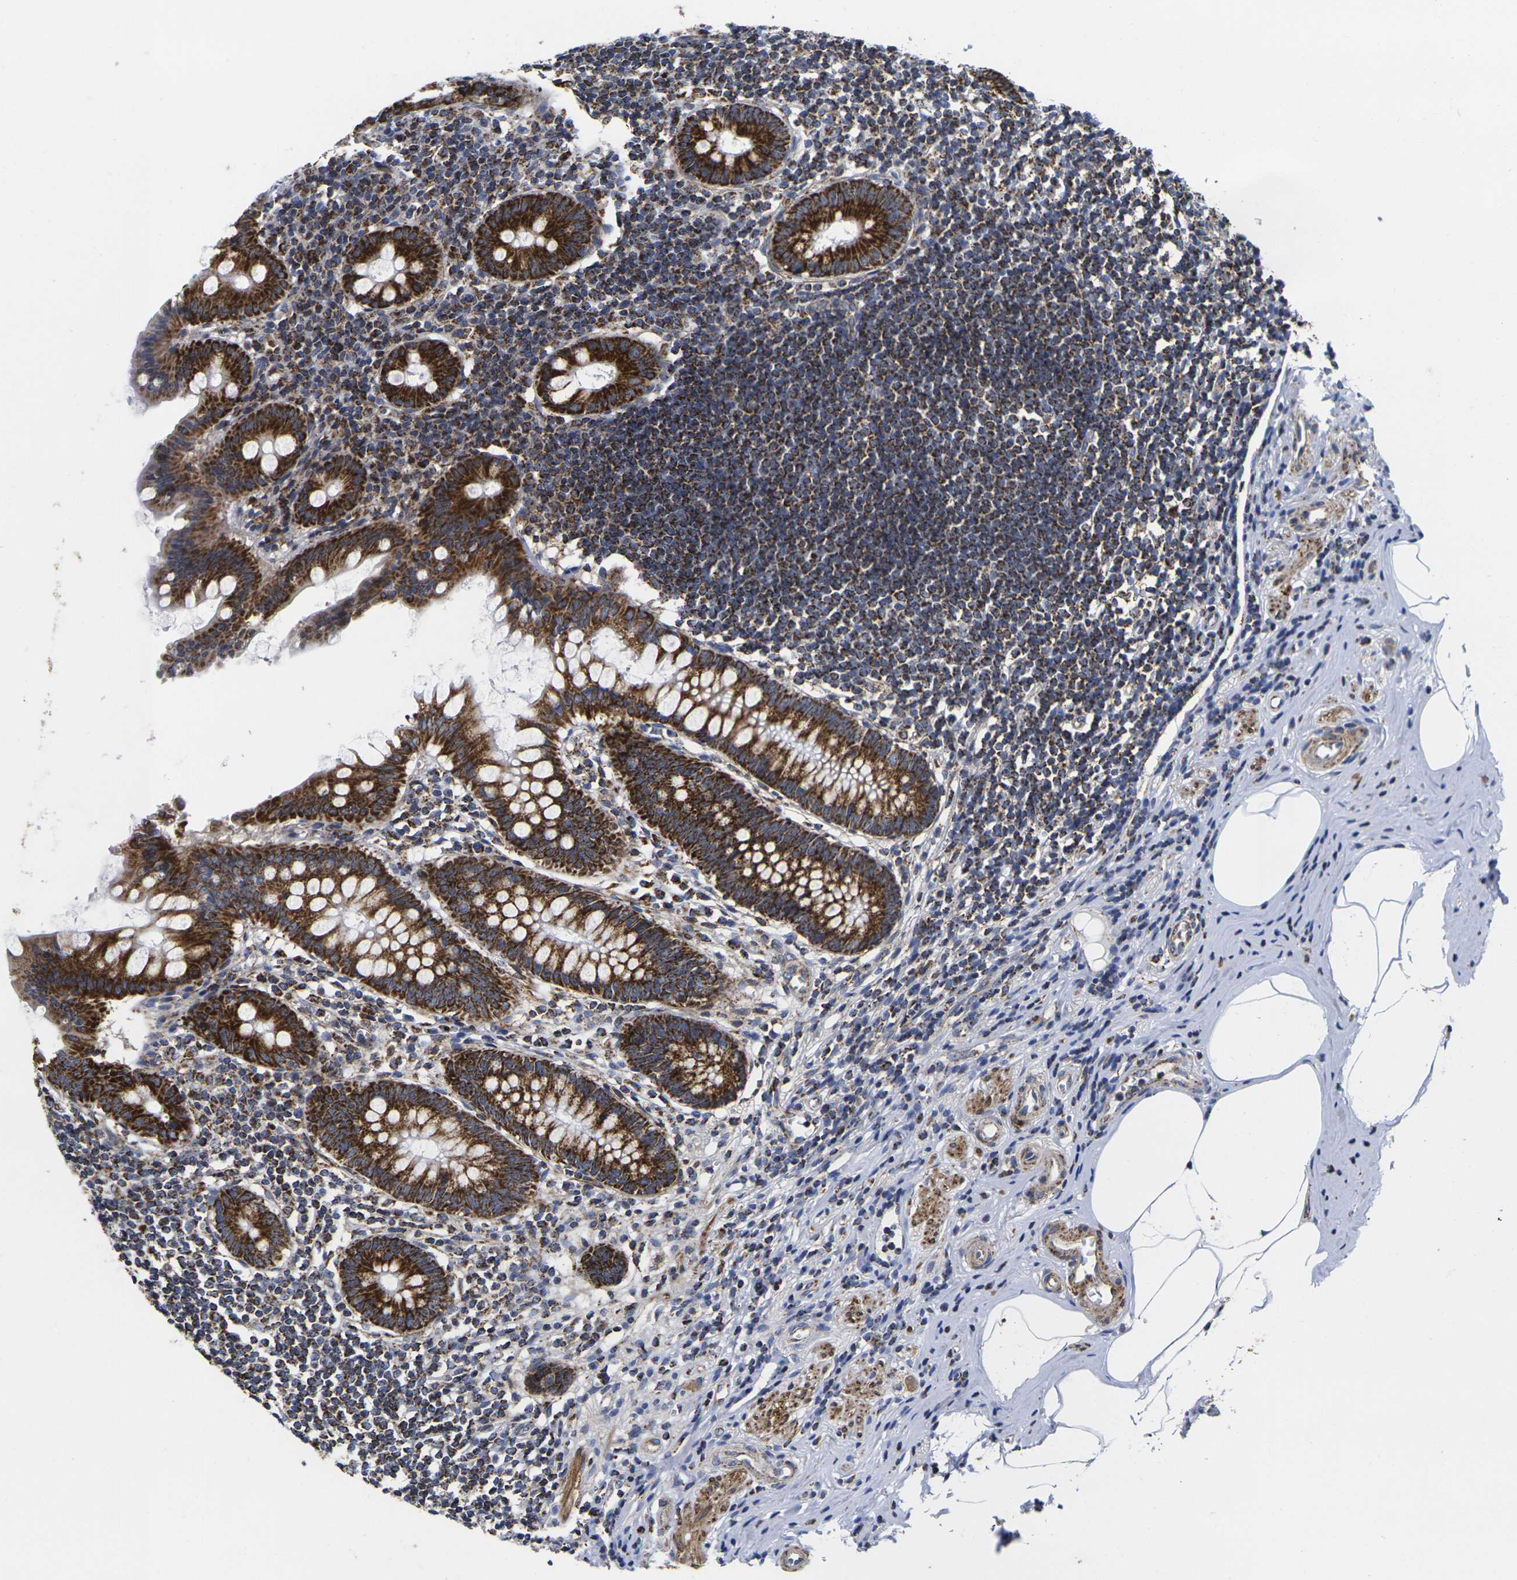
{"staining": {"intensity": "strong", "quantity": ">75%", "location": "cytoplasmic/membranous"}, "tissue": "appendix", "cell_type": "Glandular cells", "image_type": "normal", "snomed": [{"axis": "morphology", "description": "Normal tissue, NOS"}, {"axis": "topography", "description": "Appendix"}], "caption": "Glandular cells display high levels of strong cytoplasmic/membranous staining in about >75% of cells in benign human appendix.", "gene": "P2RY11", "patient": {"sex": "female", "age": 50}}